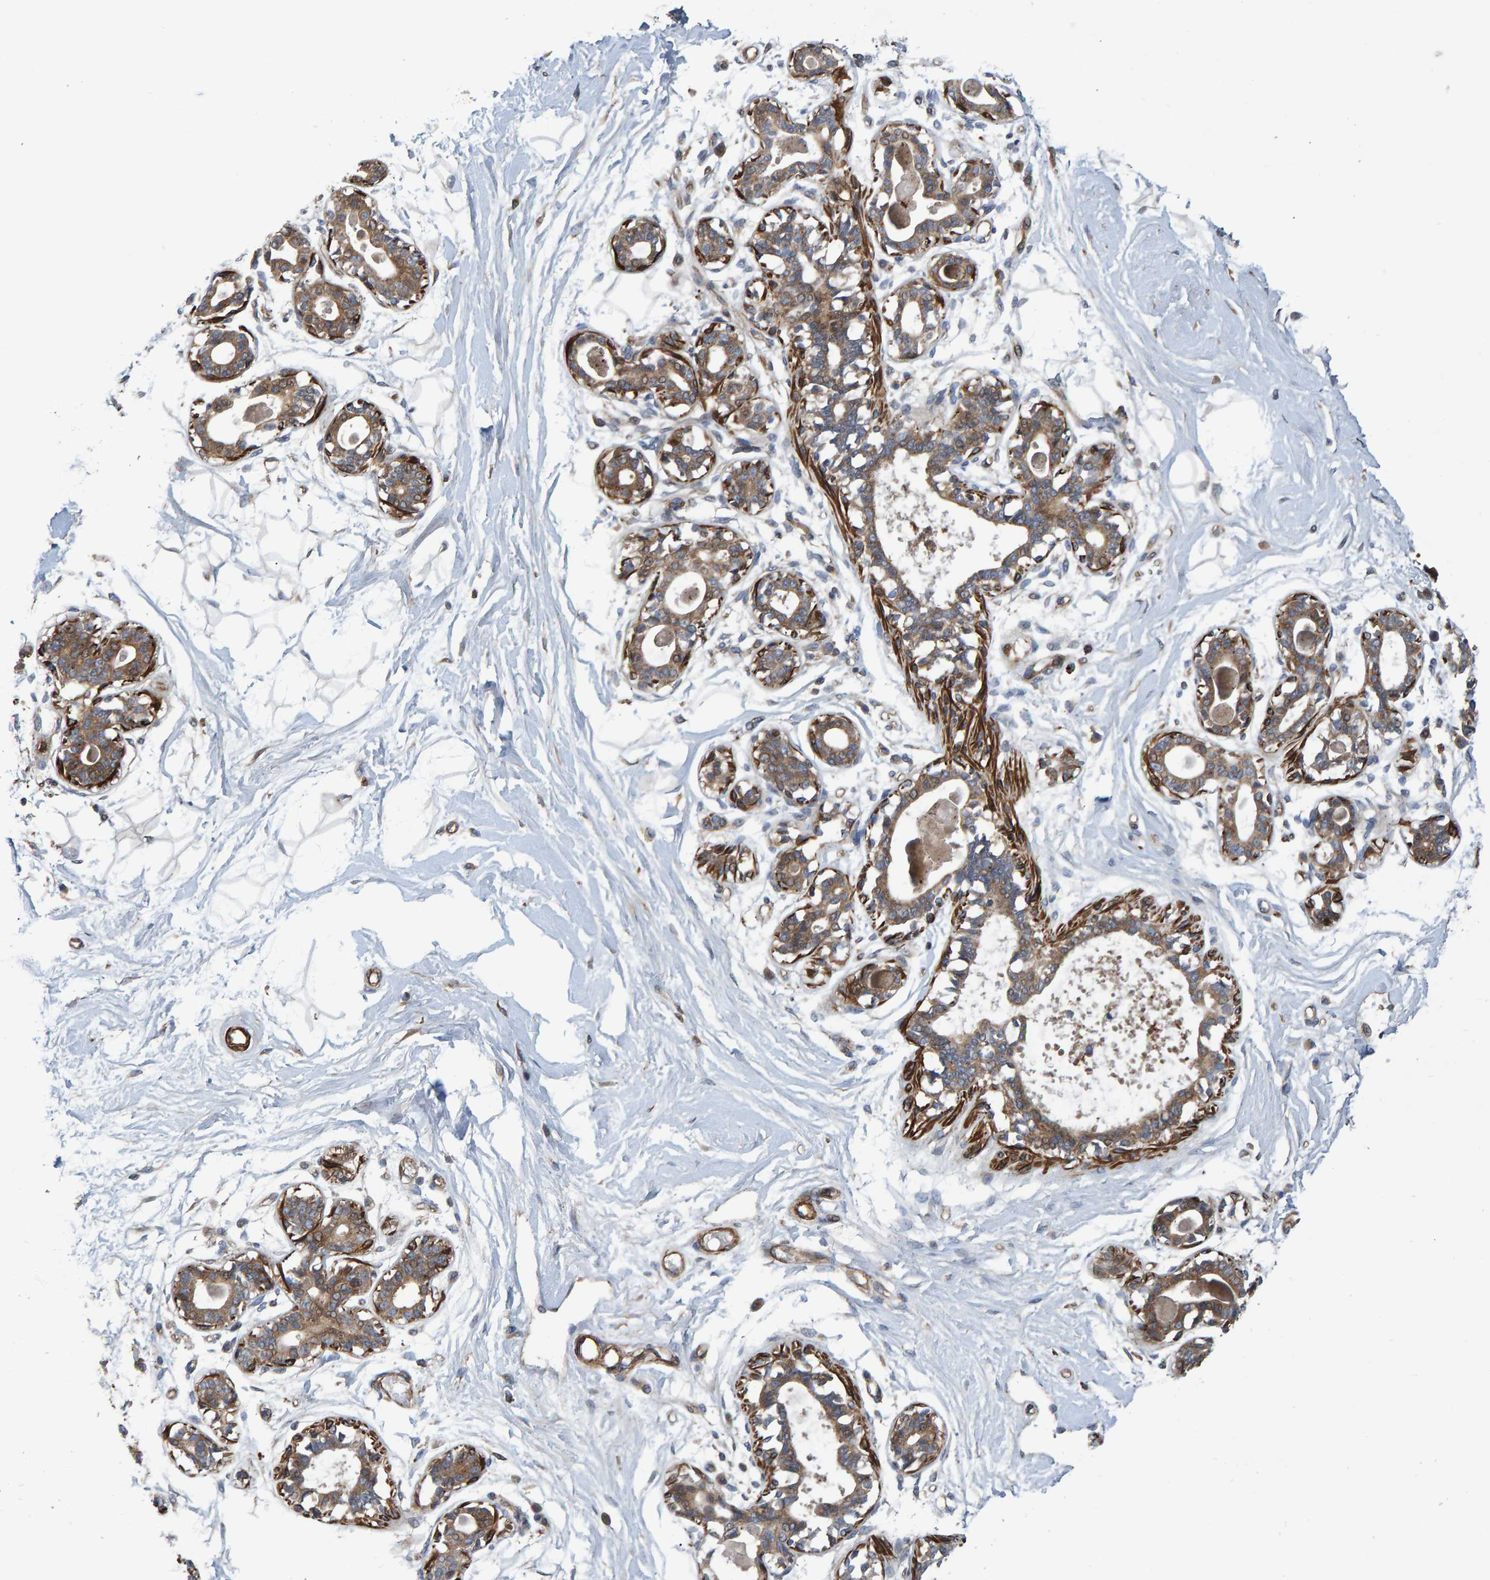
{"staining": {"intensity": "negative", "quantity": "none", "location": "none"}, "tissue": "breast", "cell_type": "Adipocytes", "image_type": "normal", "snomed": [{"axis": "morphology", "description": "Normal tissue, NOS"}, {"axis": "topography", "description": "Breast"}], "caption": "This is an IHC photomicrograph of normal human breast. There is no positivity in adipocytes.", "gene": "SLIT2", "patient": {"sex": "female", "age": 45}}